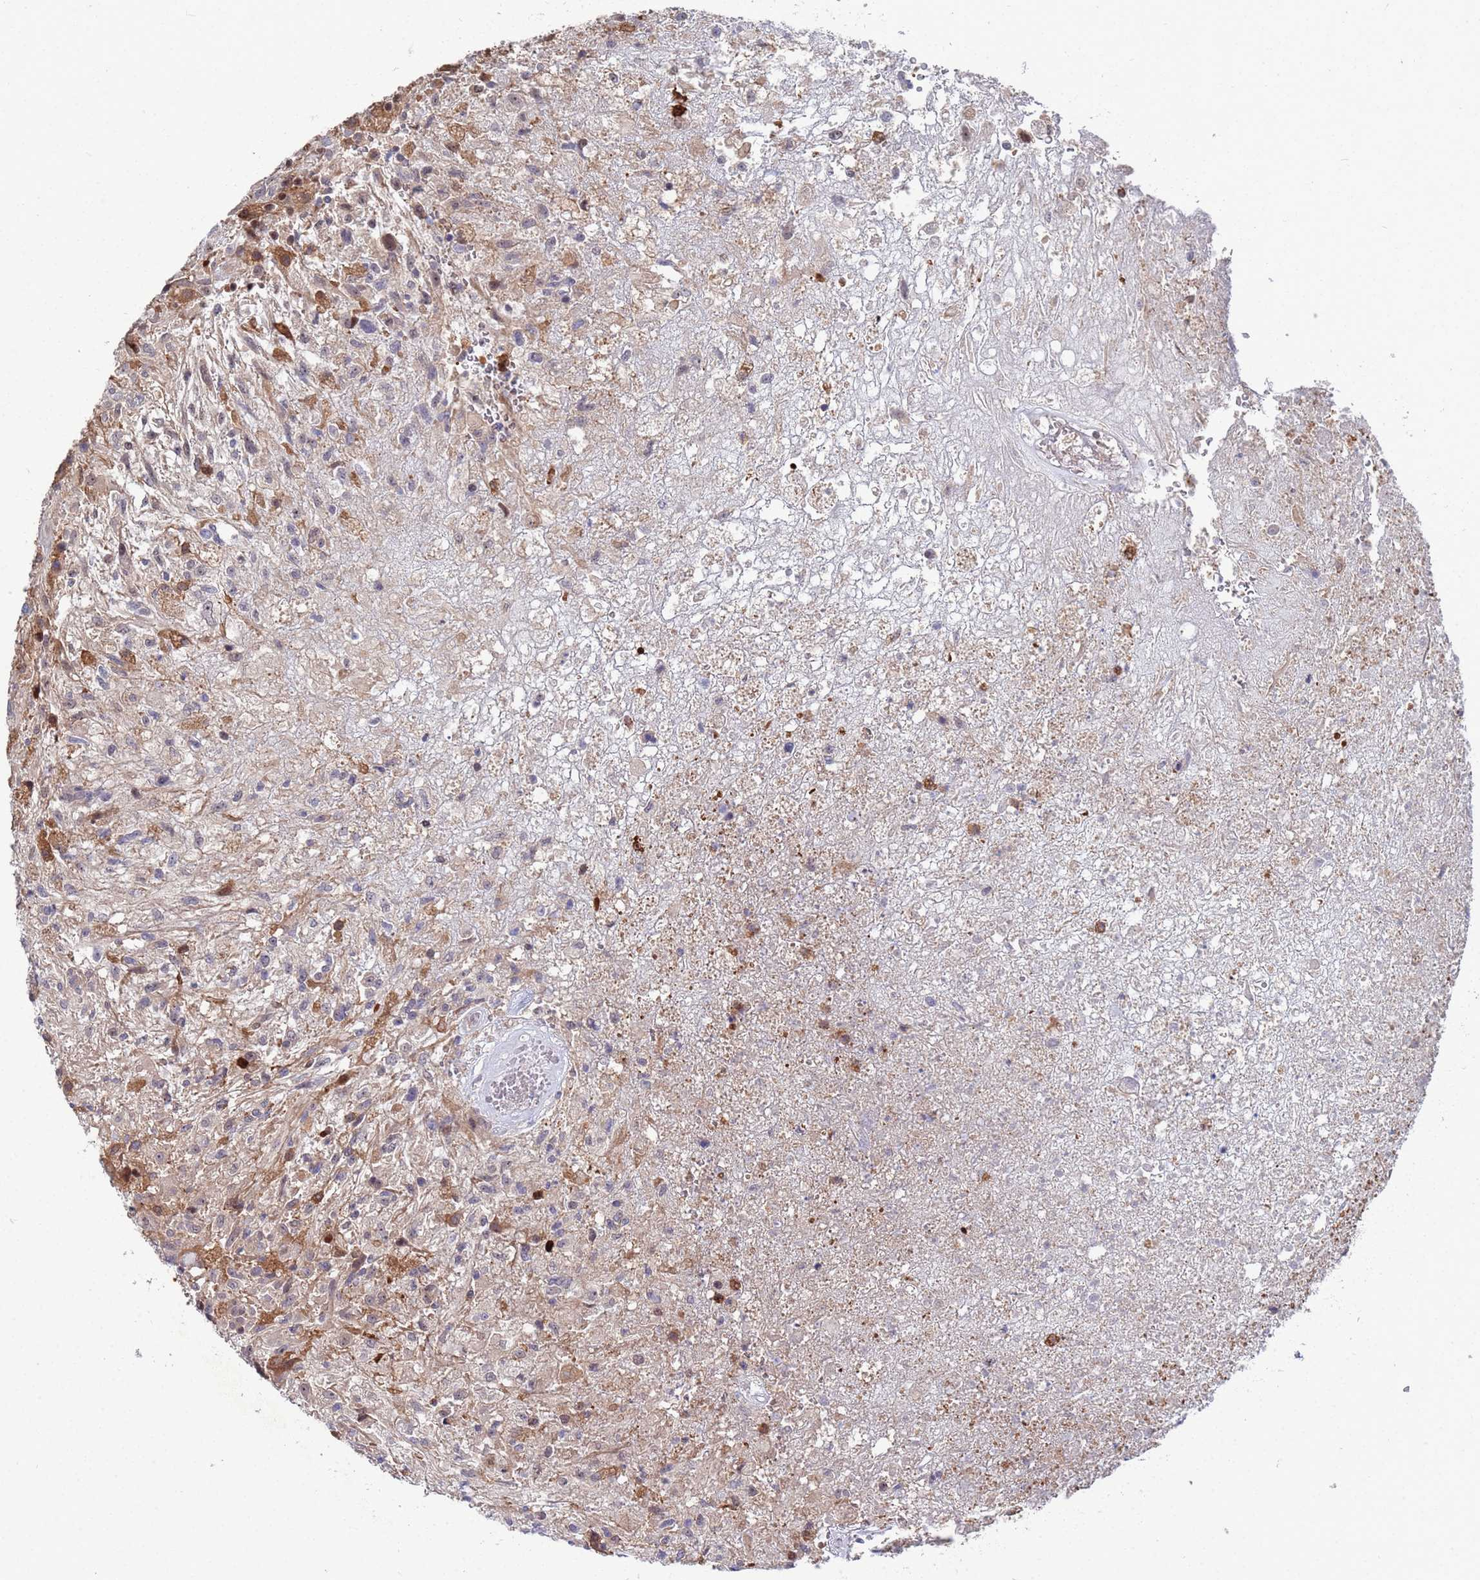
{"staining": {"intensity": "negative", "quantity": "none", "location": "none"}, "tissue": "glioma", "cell_type": "Tumor cells", "image_type": "cancer", "snomed": [{"axis": "morphology", "description": "Glioma, malignant, High grade"}, {"axis": "topography", "description": "Brain"}], "caption": "This micrograph is of malignant high-grade glioma stained with IHC to label a protein in brown with the nuclei are counter-stained blue. There is no staining in tumor cells.", "gene": "TMBIM6", "patient": {"sex": "male", "age": 56}}